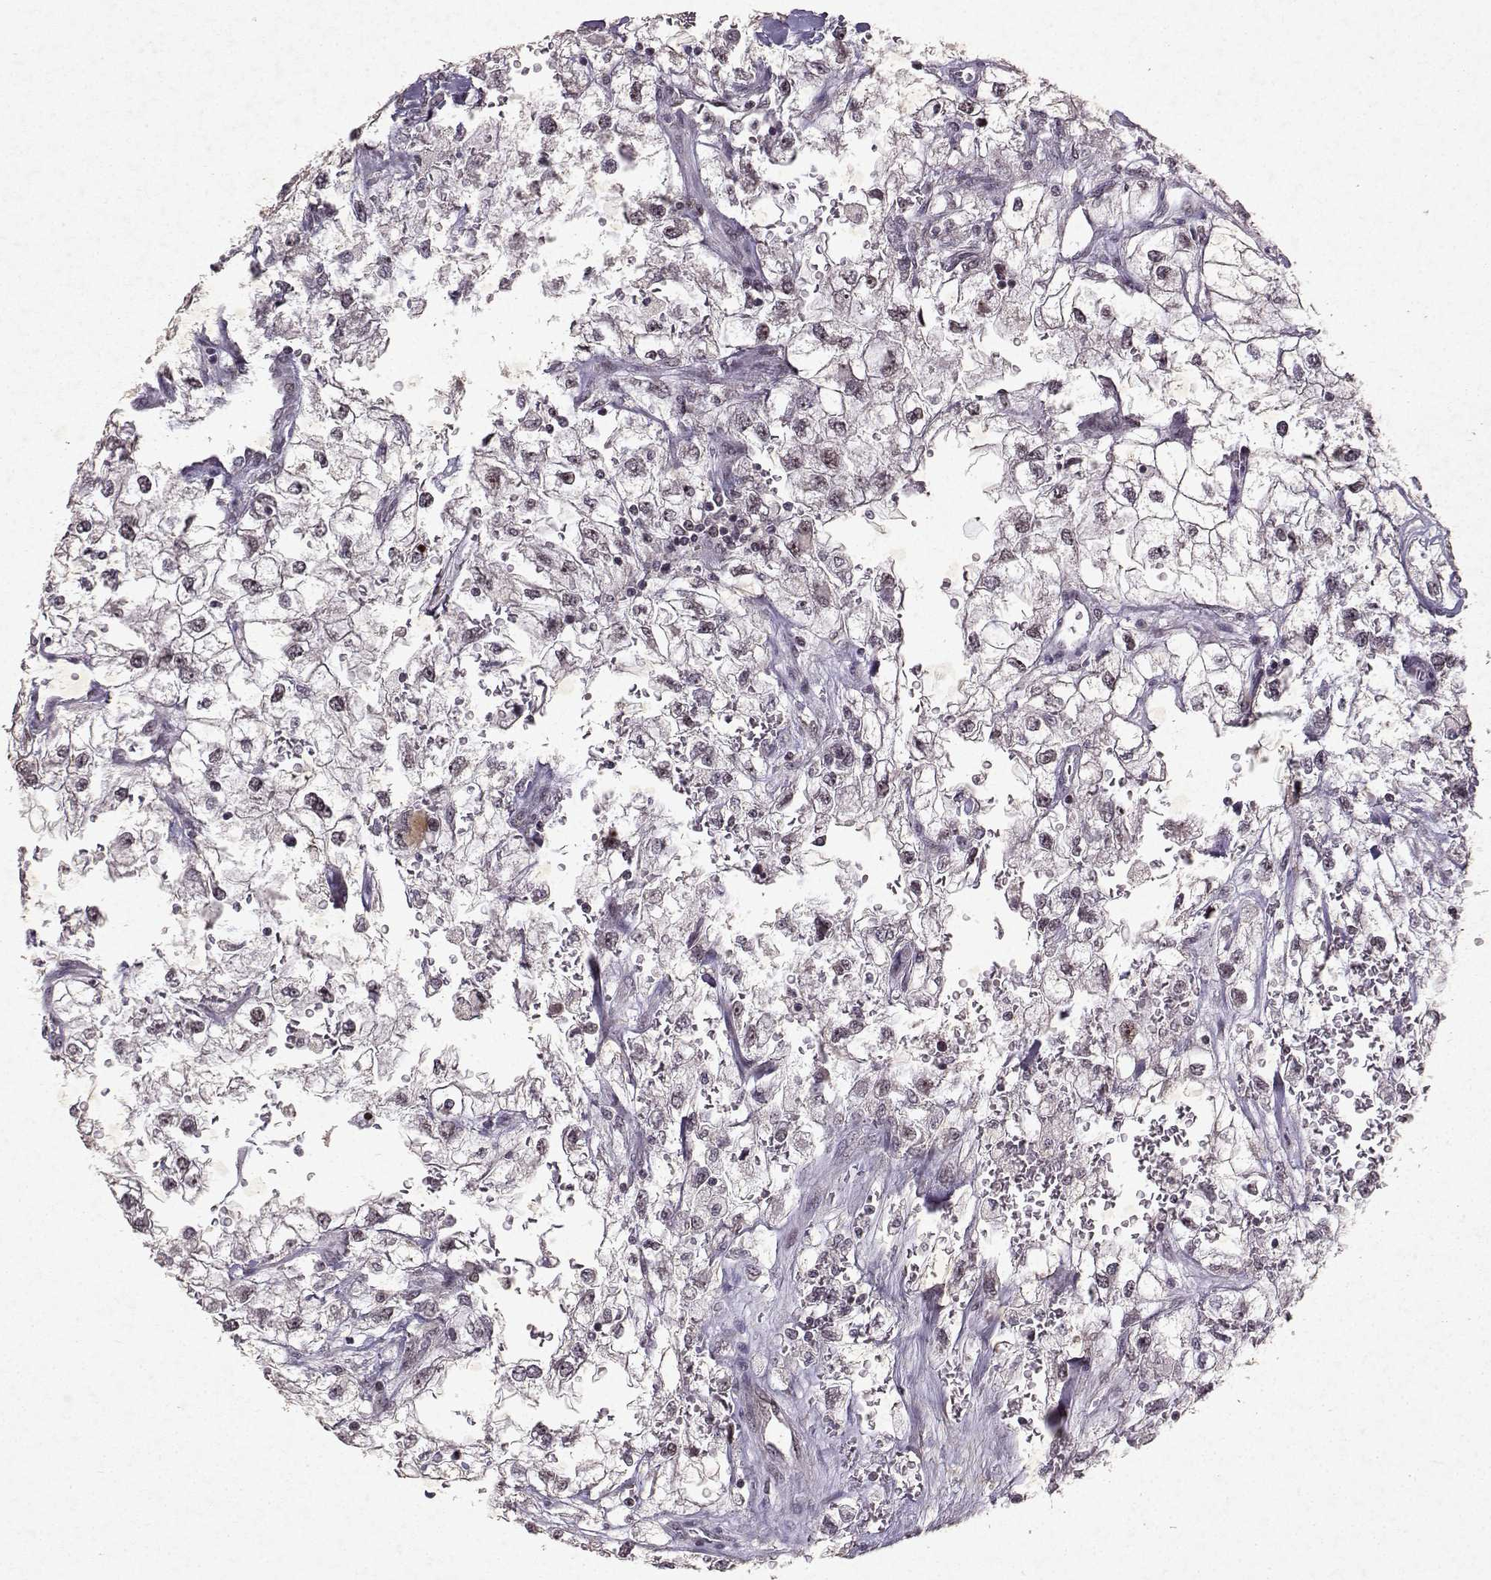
{"staining": {"intensity": "negative", "quantity": "none", "location": "none"}, "tissue": "renal cancer", "cell_type": "Tumor cells", "image_type": "cancer", "snomed": [{"axis": "morphology", "description": "Adenocarcinoma, NOS"}, {"axis": "topography", "description": "Kidney"}], "caption": "This image is of adenocarcinoma (renal) stained with immunohistochemistry to label a protein in brown with the nuclei are counter-stained blue. There is no positivity in tumor cells.", "gene": "DDX56", "patient": {"sex": "male", "age": 59}}